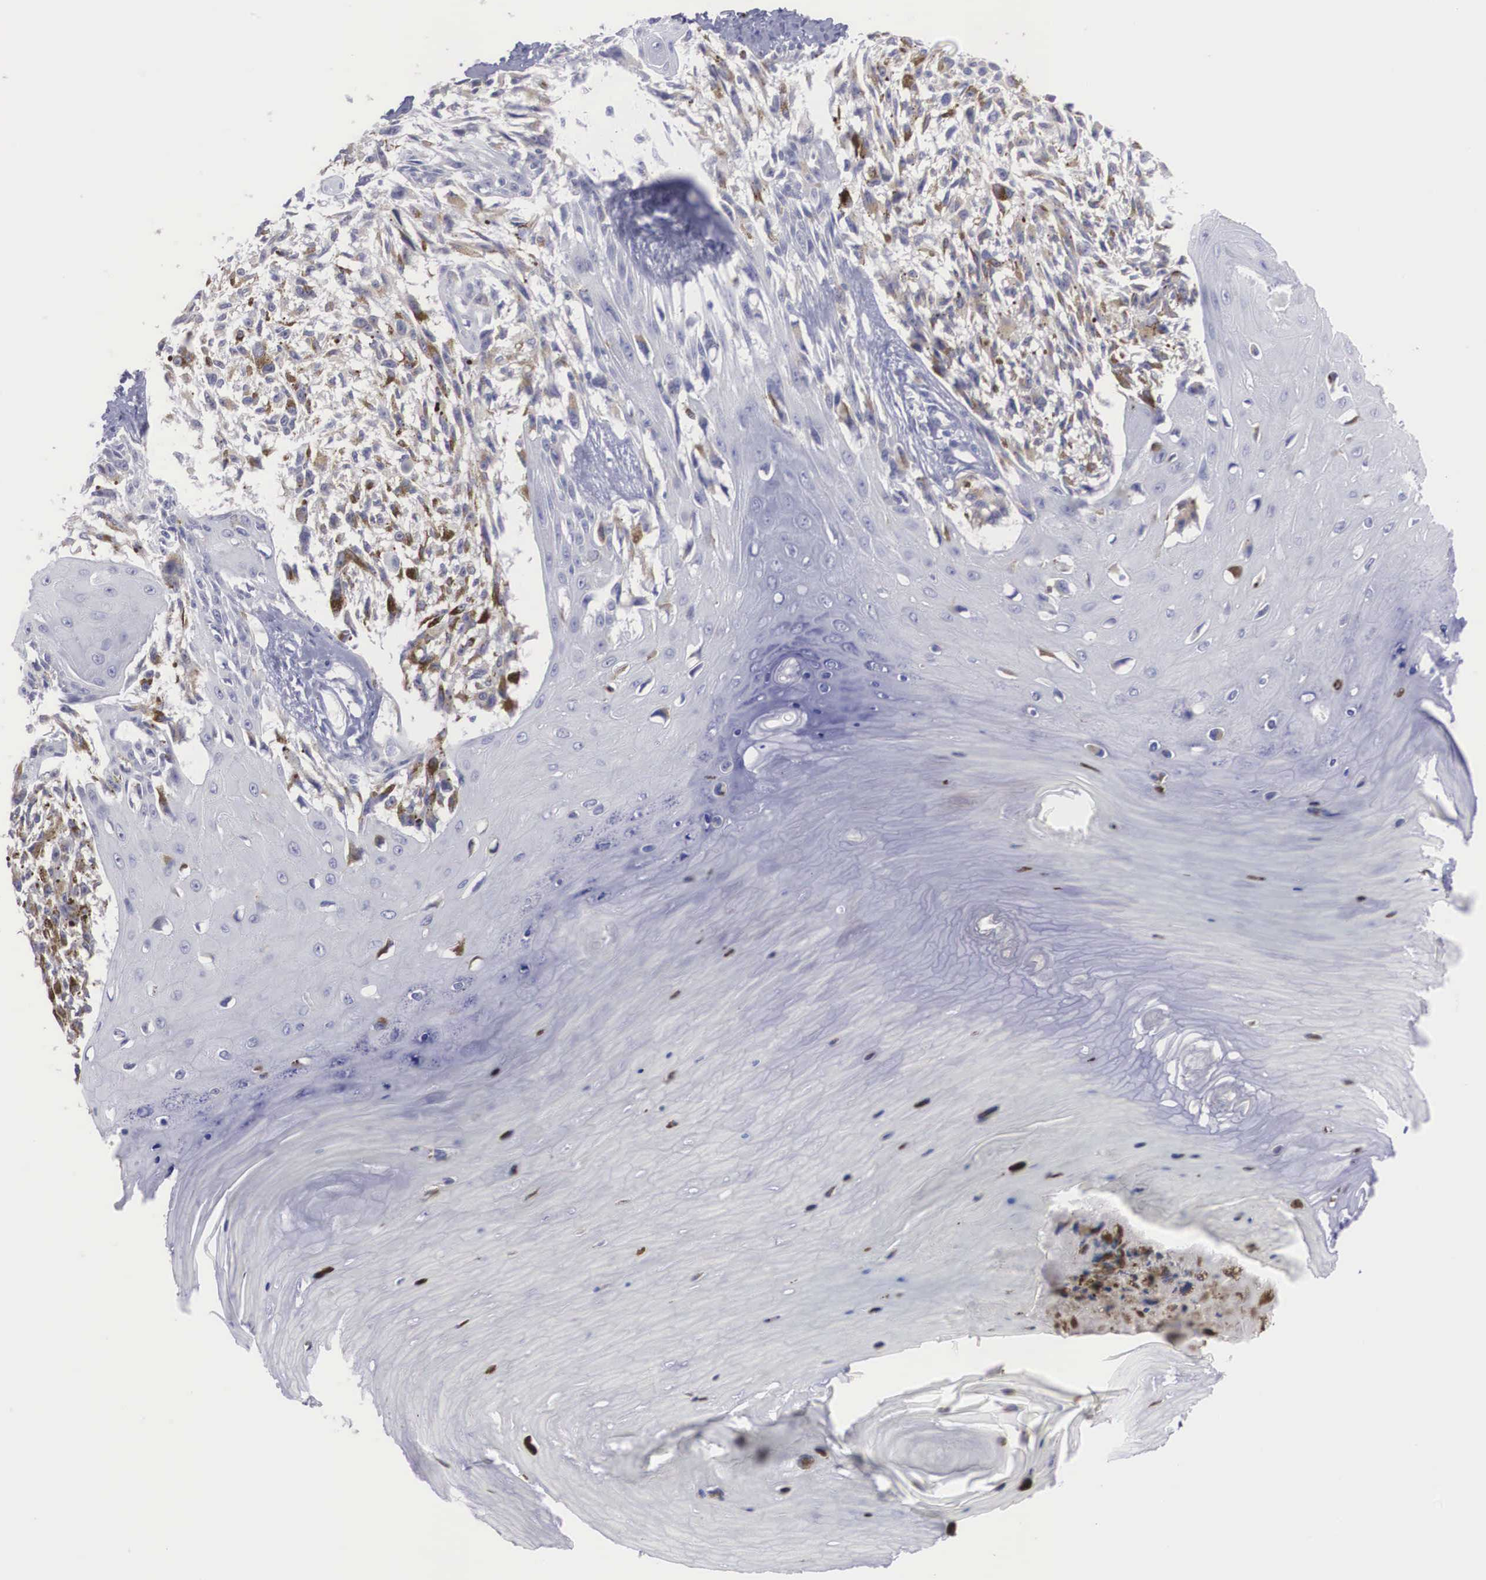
{"staining": {"intensity": "moderate", "quantity": "25%-75%", "location": "cytoplasmic/membranous"}, "tissue": "melanoma", "cell_type": "Tumor cells", "image_type": "cancer", "snomed": [{"axis": "morphology", "description": "Malignant melanoma, NOS"}, {"axis": "topography", "description": "Skin"}], "caption": "Moderate cytoplasmic/membranous staining is appreciated in approximately 25%-75% of tumor cells in malignant melanoma. (IHC, brightfield microscopy, high magnification).", "gene": "REPS2", "patient": {"sex": "female", "age": 82}}